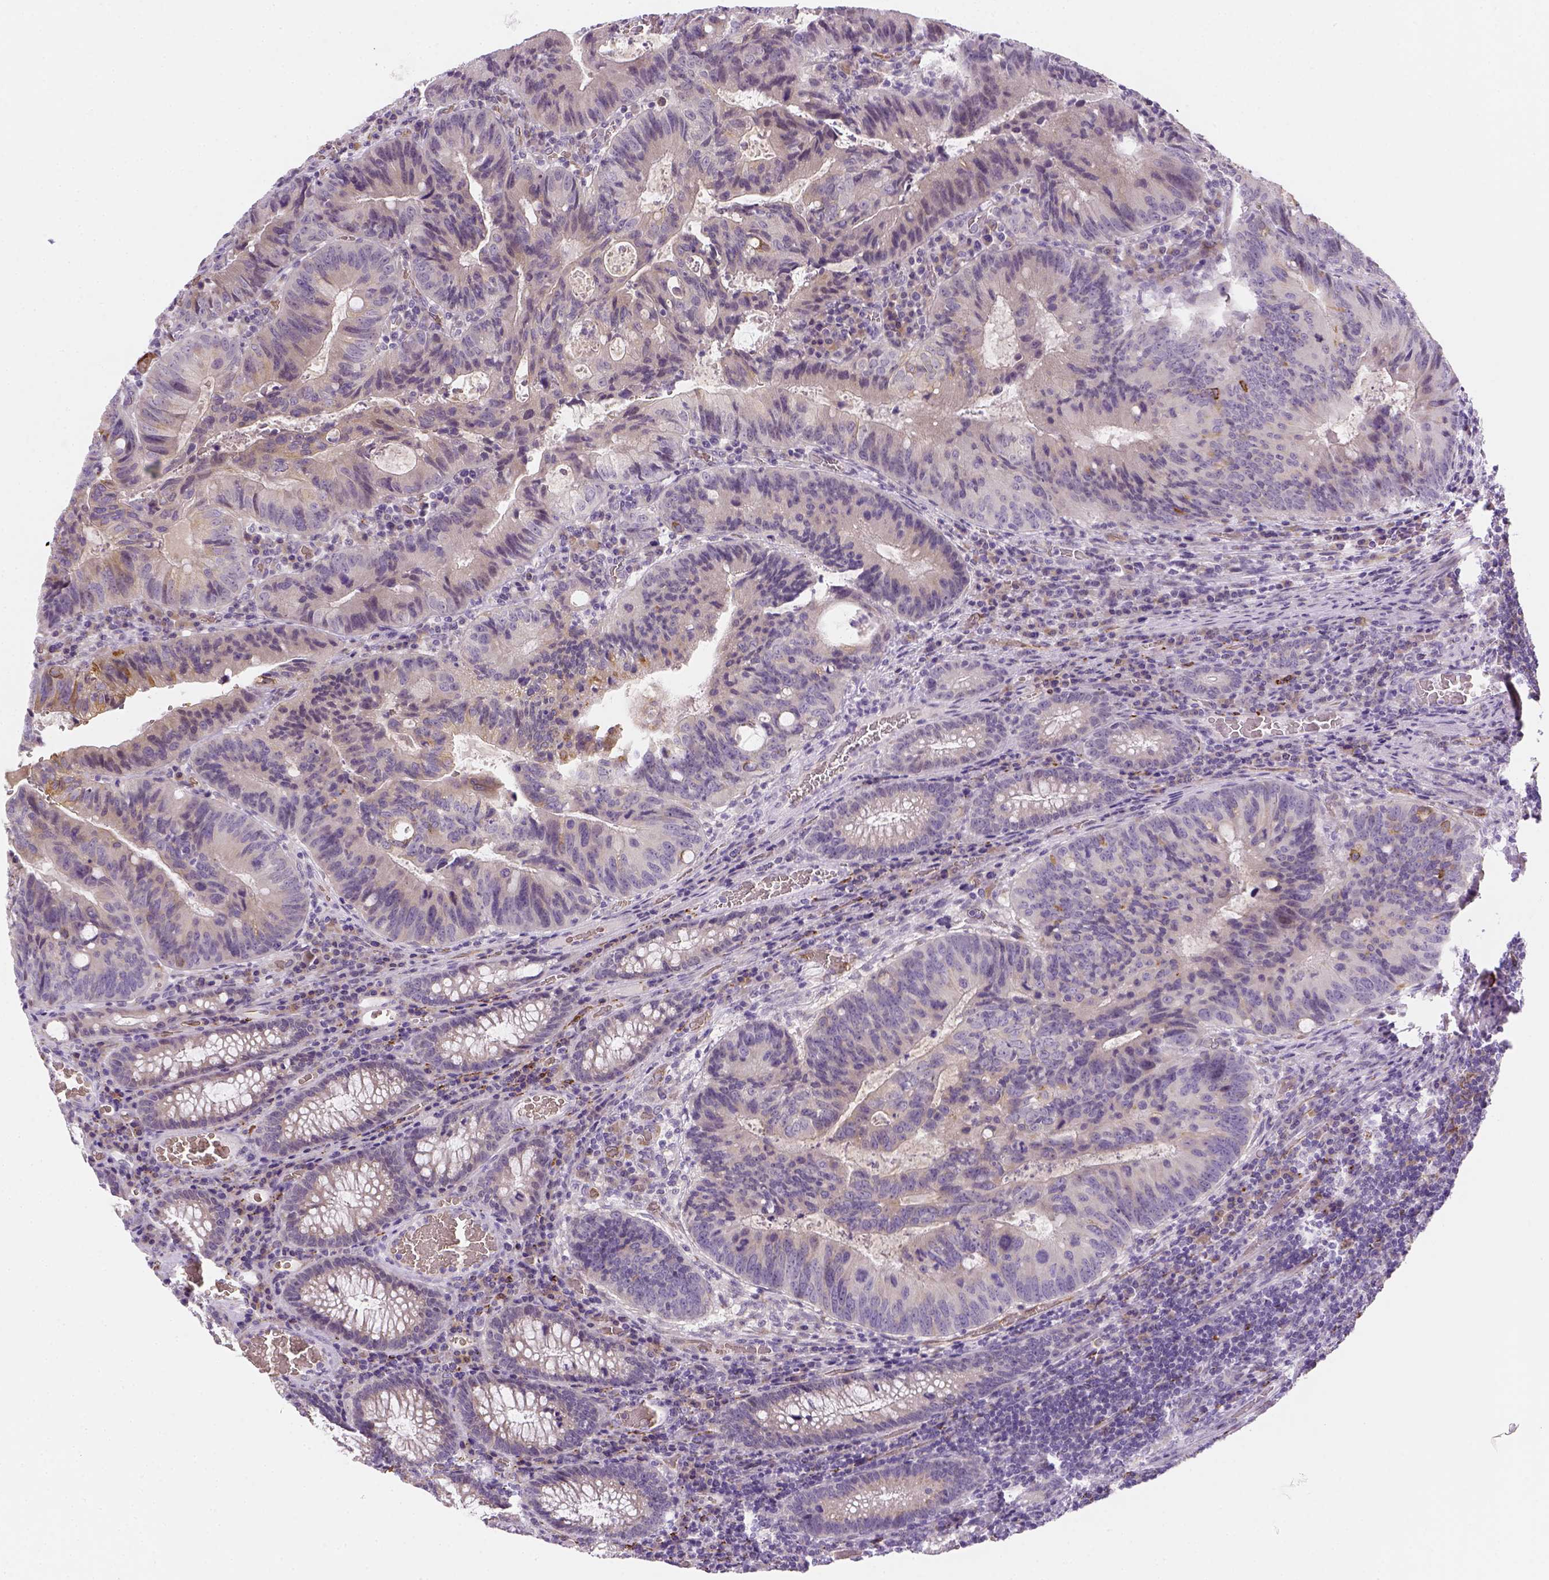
{"staining": {"intensity": "negative", "quantity": "none", "location": "none"}, "tissue": "colorectal cancer", "cell_type": "Tumor cells", "image_type": "cancer", "snomed": [{"axis": "morphology", "description": "Adenocarcinoma, NOS"}, {"axis": "topography", "description": "Colon"}], "caption": "A micrograph of human colorectal cancer (adenocarcinoma) is negative for staining in tumor cells.", "gene": "CACNB1", "patient": {"sex": "male", "age": 67}}